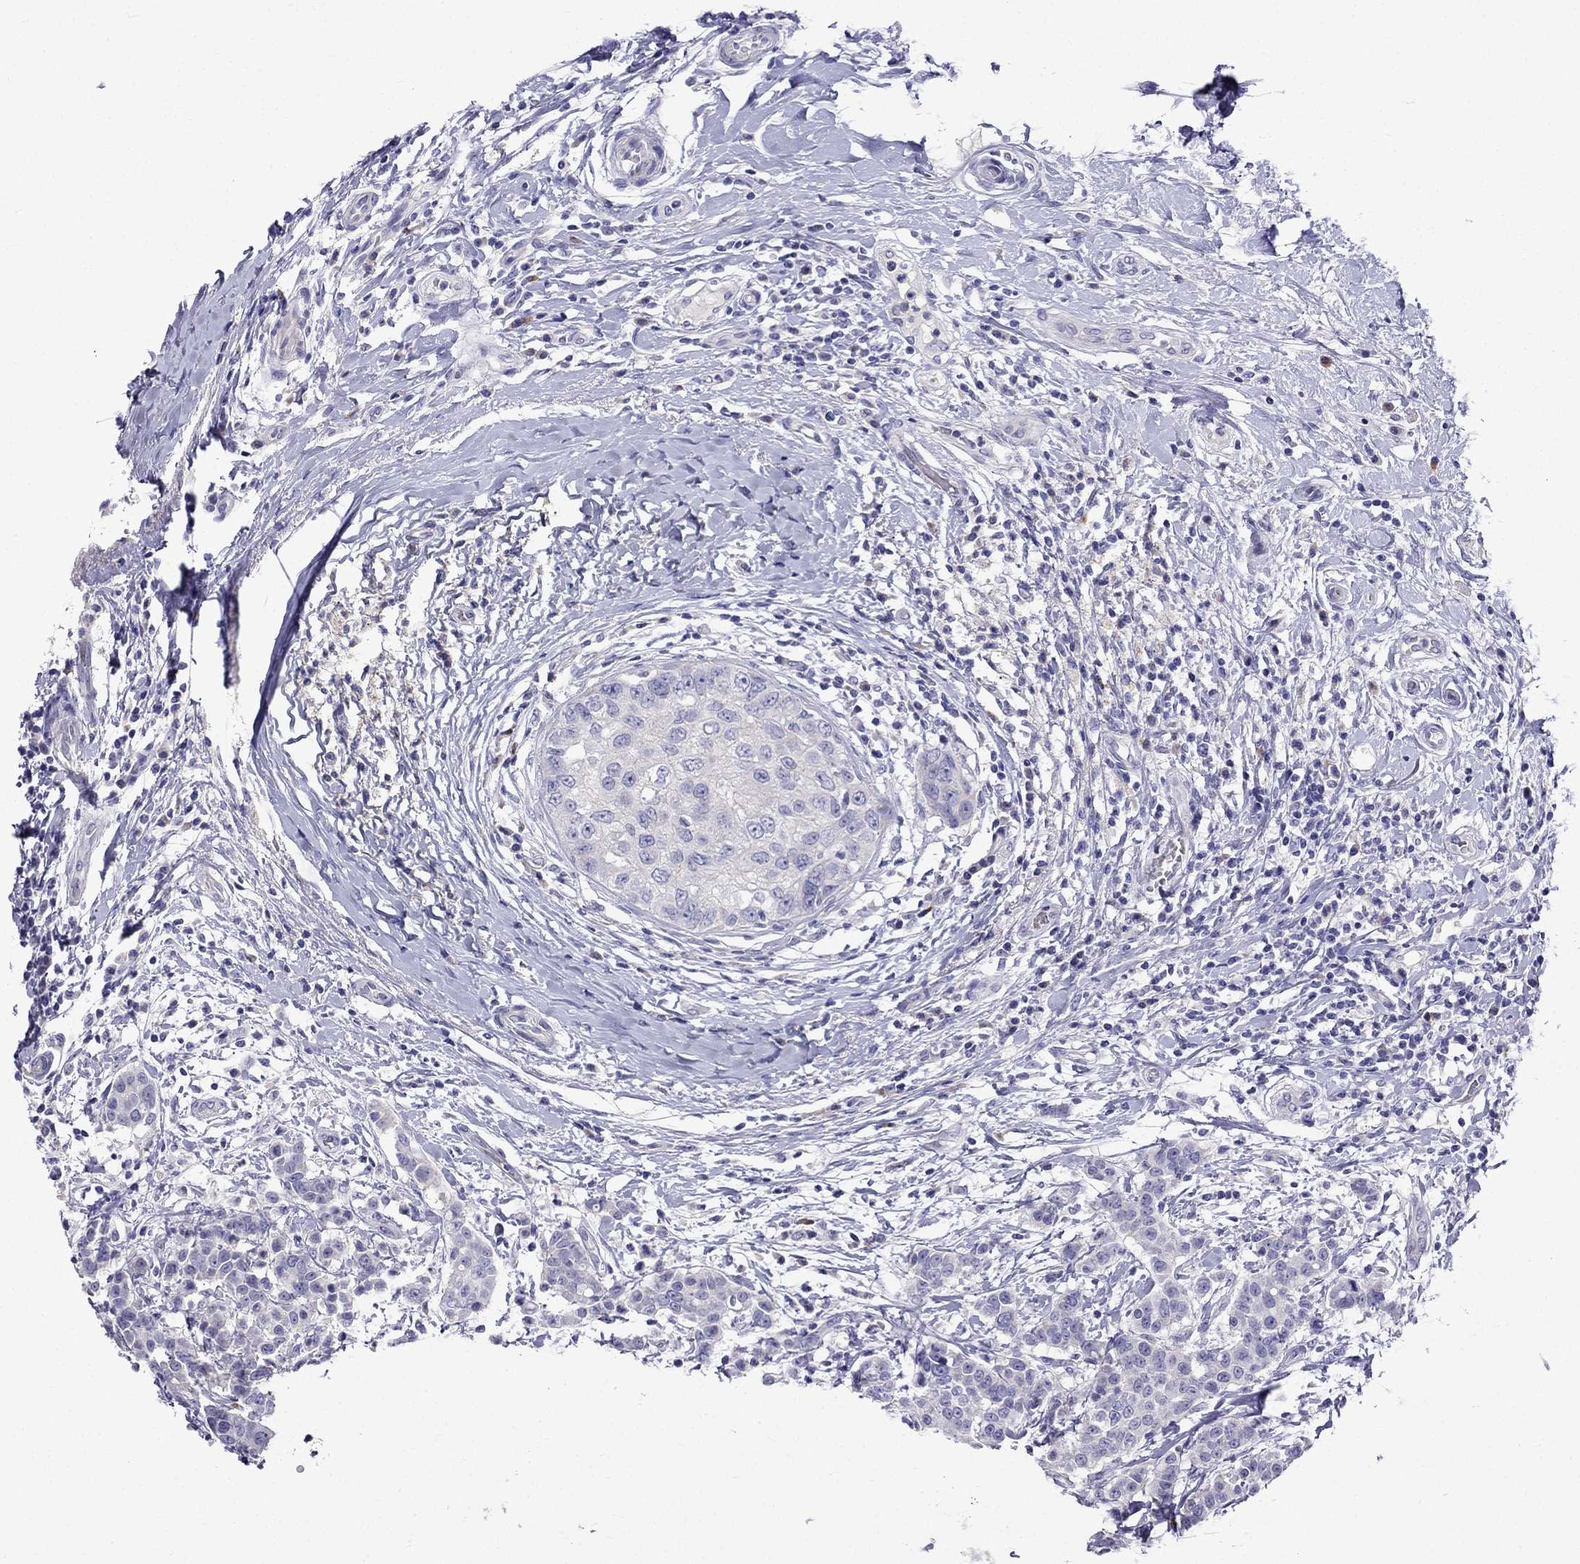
{"staining": {"intensity": "negative", "quantity": "none", "location": "none"}, "tissue": "breast cancer", "cell_type": "Tumor cells", "image_type": "cancer", "snomed": [{"axis": "morphology", "description": "Duct carcinoma"}, {"axis": "topography", "description": "Breast"}], "caption": "Immunohistochemistry (IHC) of breast cancer demonstrates no positivity in tumor cells.", "gene": "PATE1", "patient": {"sex": "female", "age": 27}}